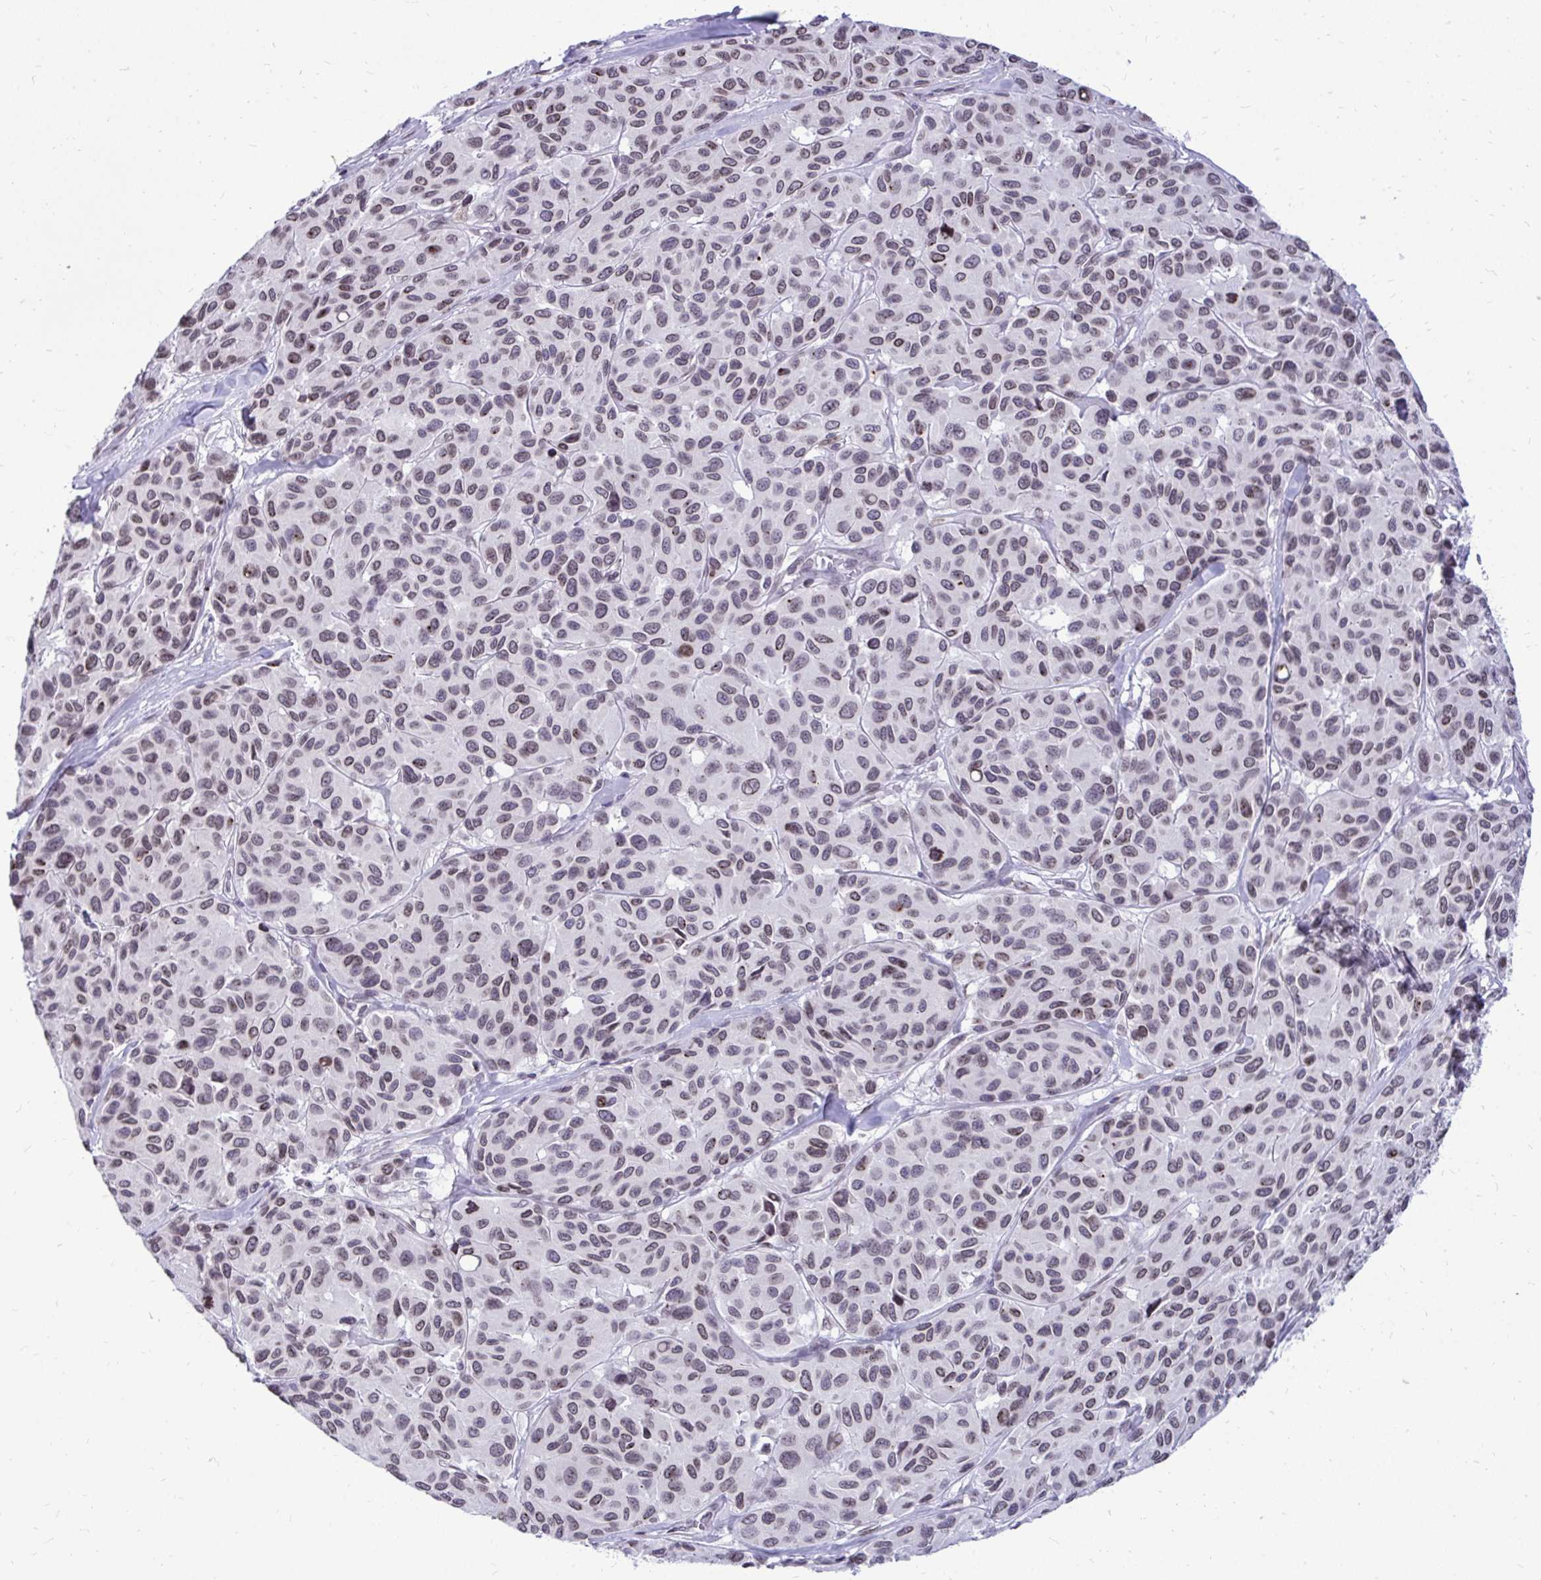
{"staining": {"intensity": "weak", "quantity": "25%-75%", "location": "cytoplasmic/membranous,nuclear"}, "tissue": "melanoma", "cell_type": "Tumor cells", "image_type": "cancer", "snomed": [{"axis": "morphology", "description": "Malignant melanoma, NOS"}, {"axis": "topography", "description": "Skin"}], "caption": "Protein staining of melanoma tissue reveals weak cytoplasmic/membranous and nuclear expression in approximately 25%-75% of tumor cells. (Stains: DAB in brown, nuclei in blue, Microscopy: brightfield microscopy at high magnification).", "gene": "BANF1", "patient": {"sex": "female", "age": 66}}